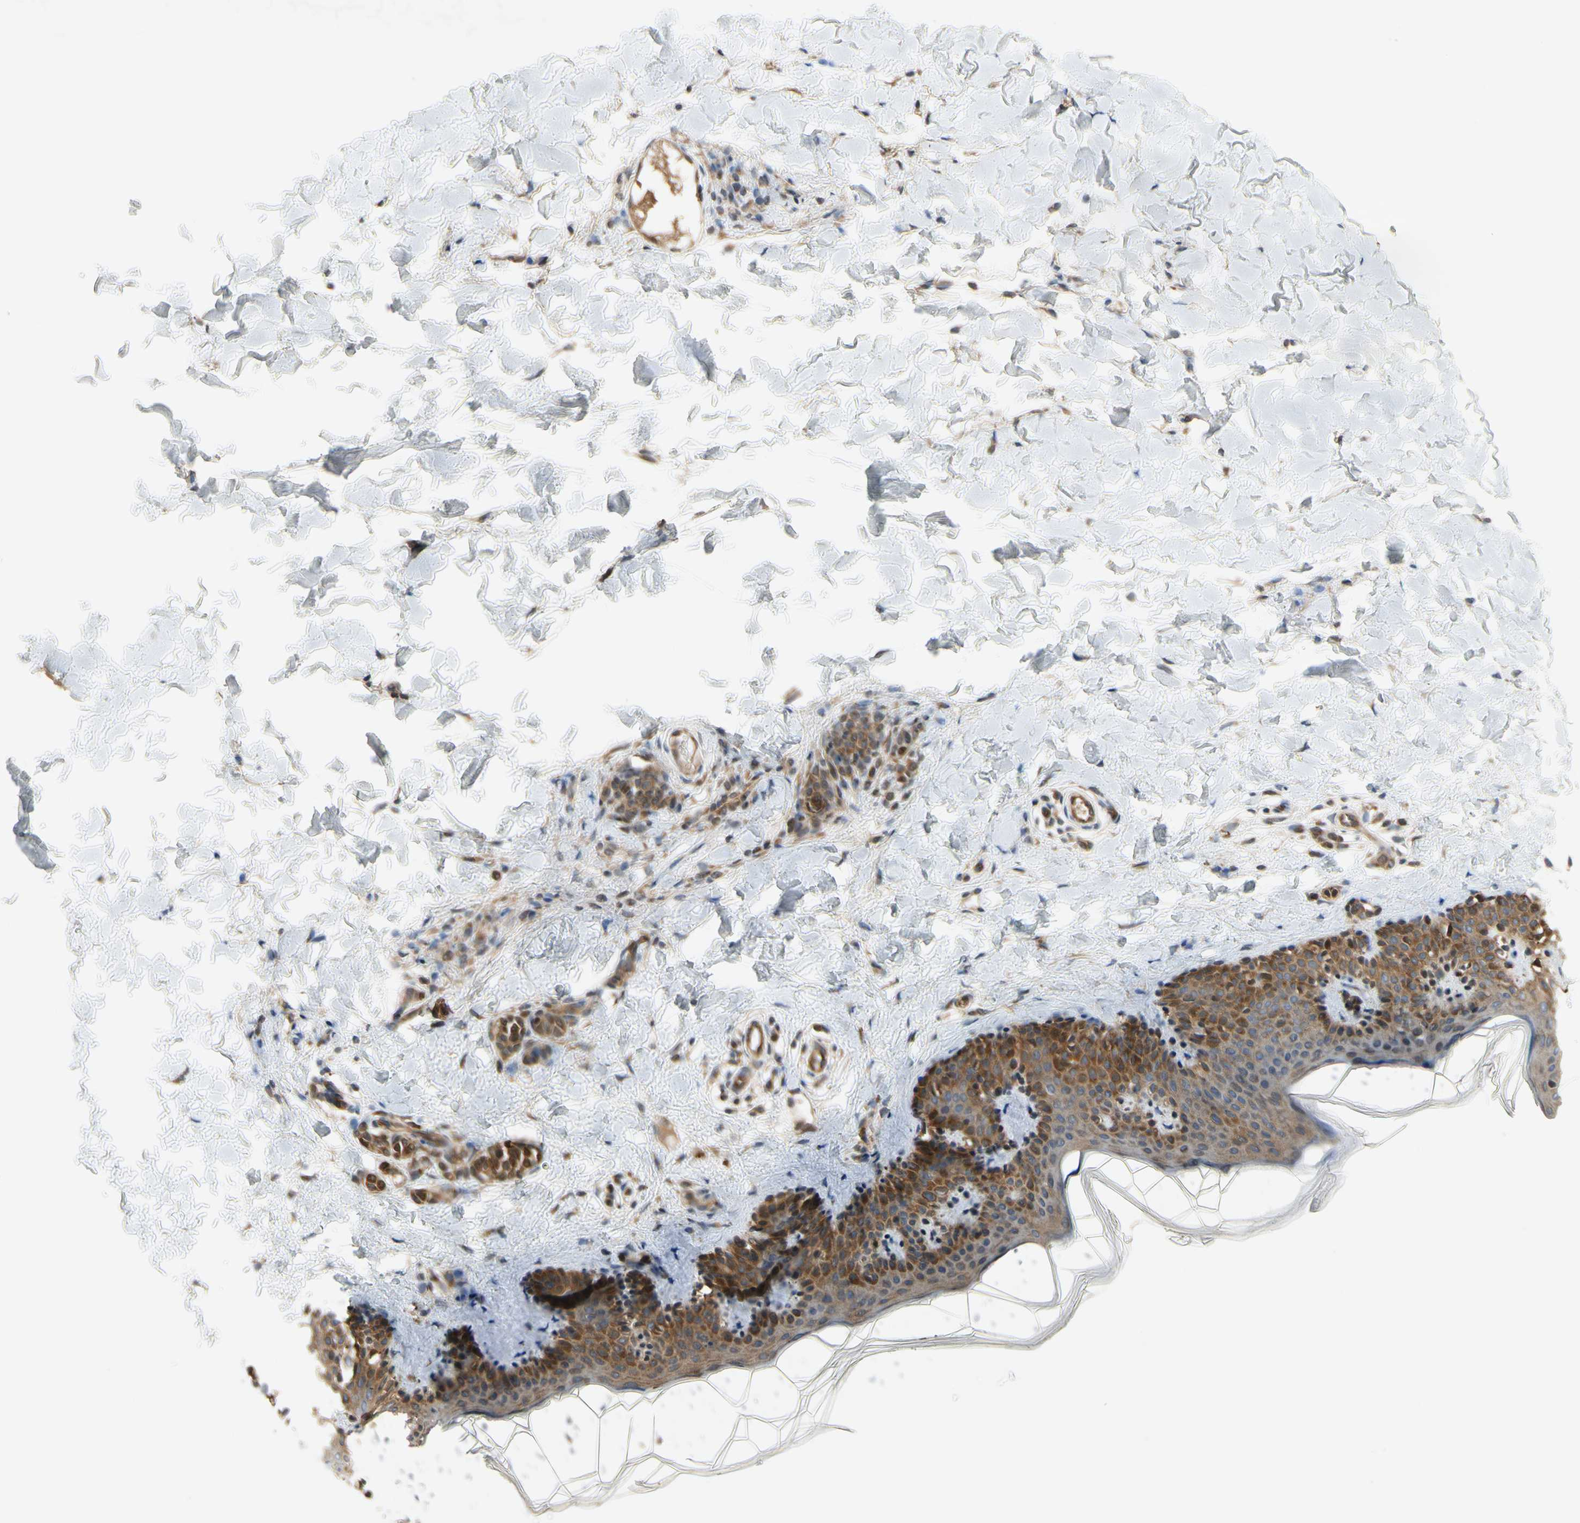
{"staining": {"intensity": "weak", "quantity": ">75%", "location": "cytoplasmic/membranous"}, "tissue": "skin", "cell_type": "Fibroblasts", "image_type": "normal", "snomed": [{"axis": "morphology", "description": "Normal tissue, NOS"}, {"axis": "topography", "description": "Skin"}], "caption": "Skin stained for a protein (brown) shows weak cytoplasmic/membranous positive expression in about >75% of fibroblasts.", "gene": "TDRP", "patient": {"sex": "male", "age": 16}}